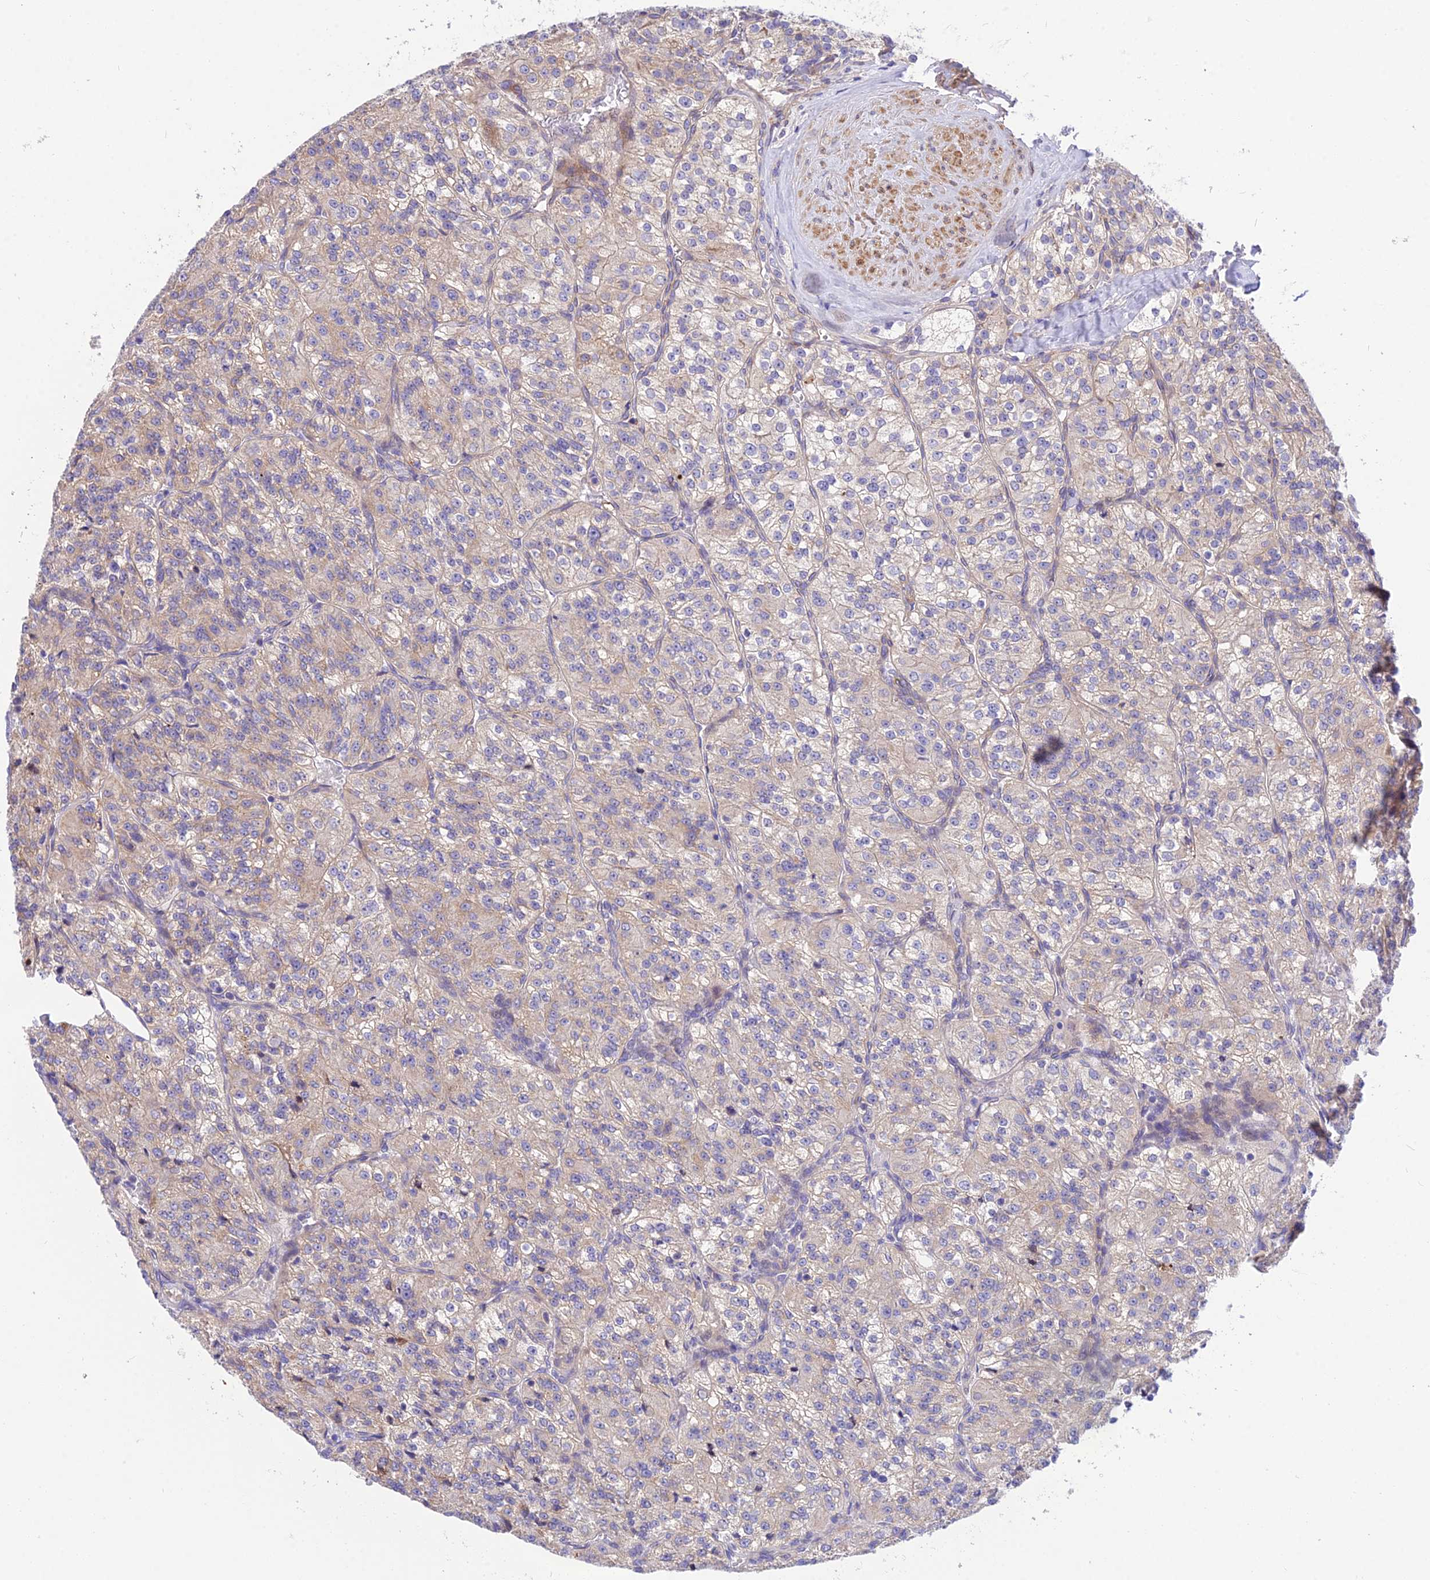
{"staining": {"intensity": "weak", "quantity": "25%-75%", "location": "cytoplasmic/membranous"}, "tissue": "renal cancer", "cell_type": "Tumor cells", "image_type": "cancer", "snomed": [{"axis": "morphology", "description": "Adenocarcinoma, NOS"}, {"axis": "topography", "description": "Kidney"}], "caption": "A low amount of weak cytoplasmic/membranous expression is appreciated in about 25%-75% of tumor cells in adenocarcinoma (renal) tissue.", "gene": "TRIM43B", "patient": {"sex": "female", "age": 63}}